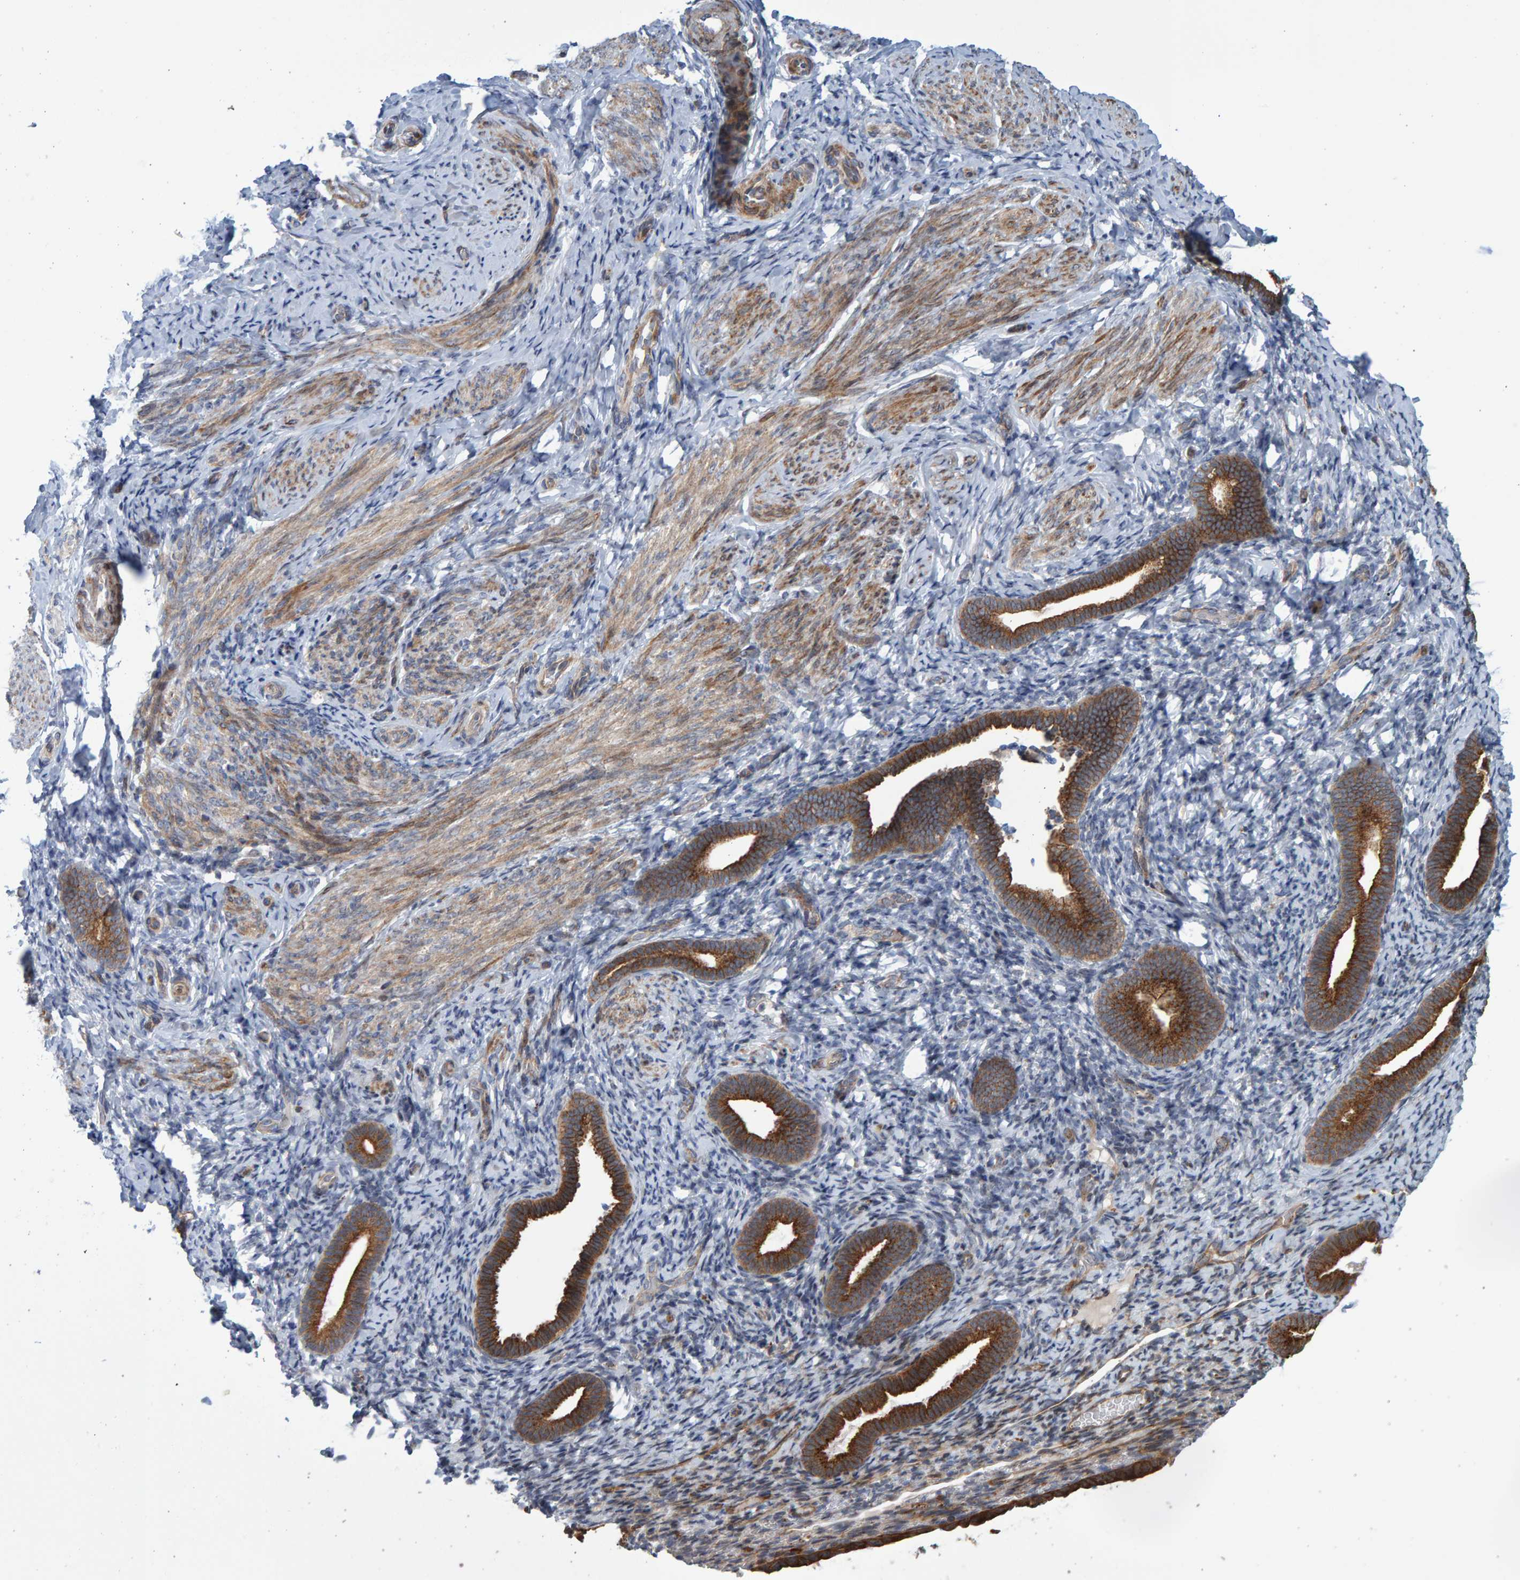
{"staining": {"intensity": "weak", "quantity": "<25%", "location": "cytoplasmic/membranous"}, "tissue": "endometrium", "cell_type": "Cells in endometrial stroma", "image_type": "normal", "snomed": [{"axis": "morphology", "description": "Normal tissue, NOS"}, {"axis": "topography", "description": "Endometrium"}], "caption": "Protein analysis of unremarkable endometrium shows no significant expression in cells in endometrial stroma. The staining is performed using DAB (3,3'-diaminobenzidine) brown chromogen with nuclei counter-stained in using hematoxylin.", "gene": "LRBA", "patient": {"sex": "female", "age": 51}}